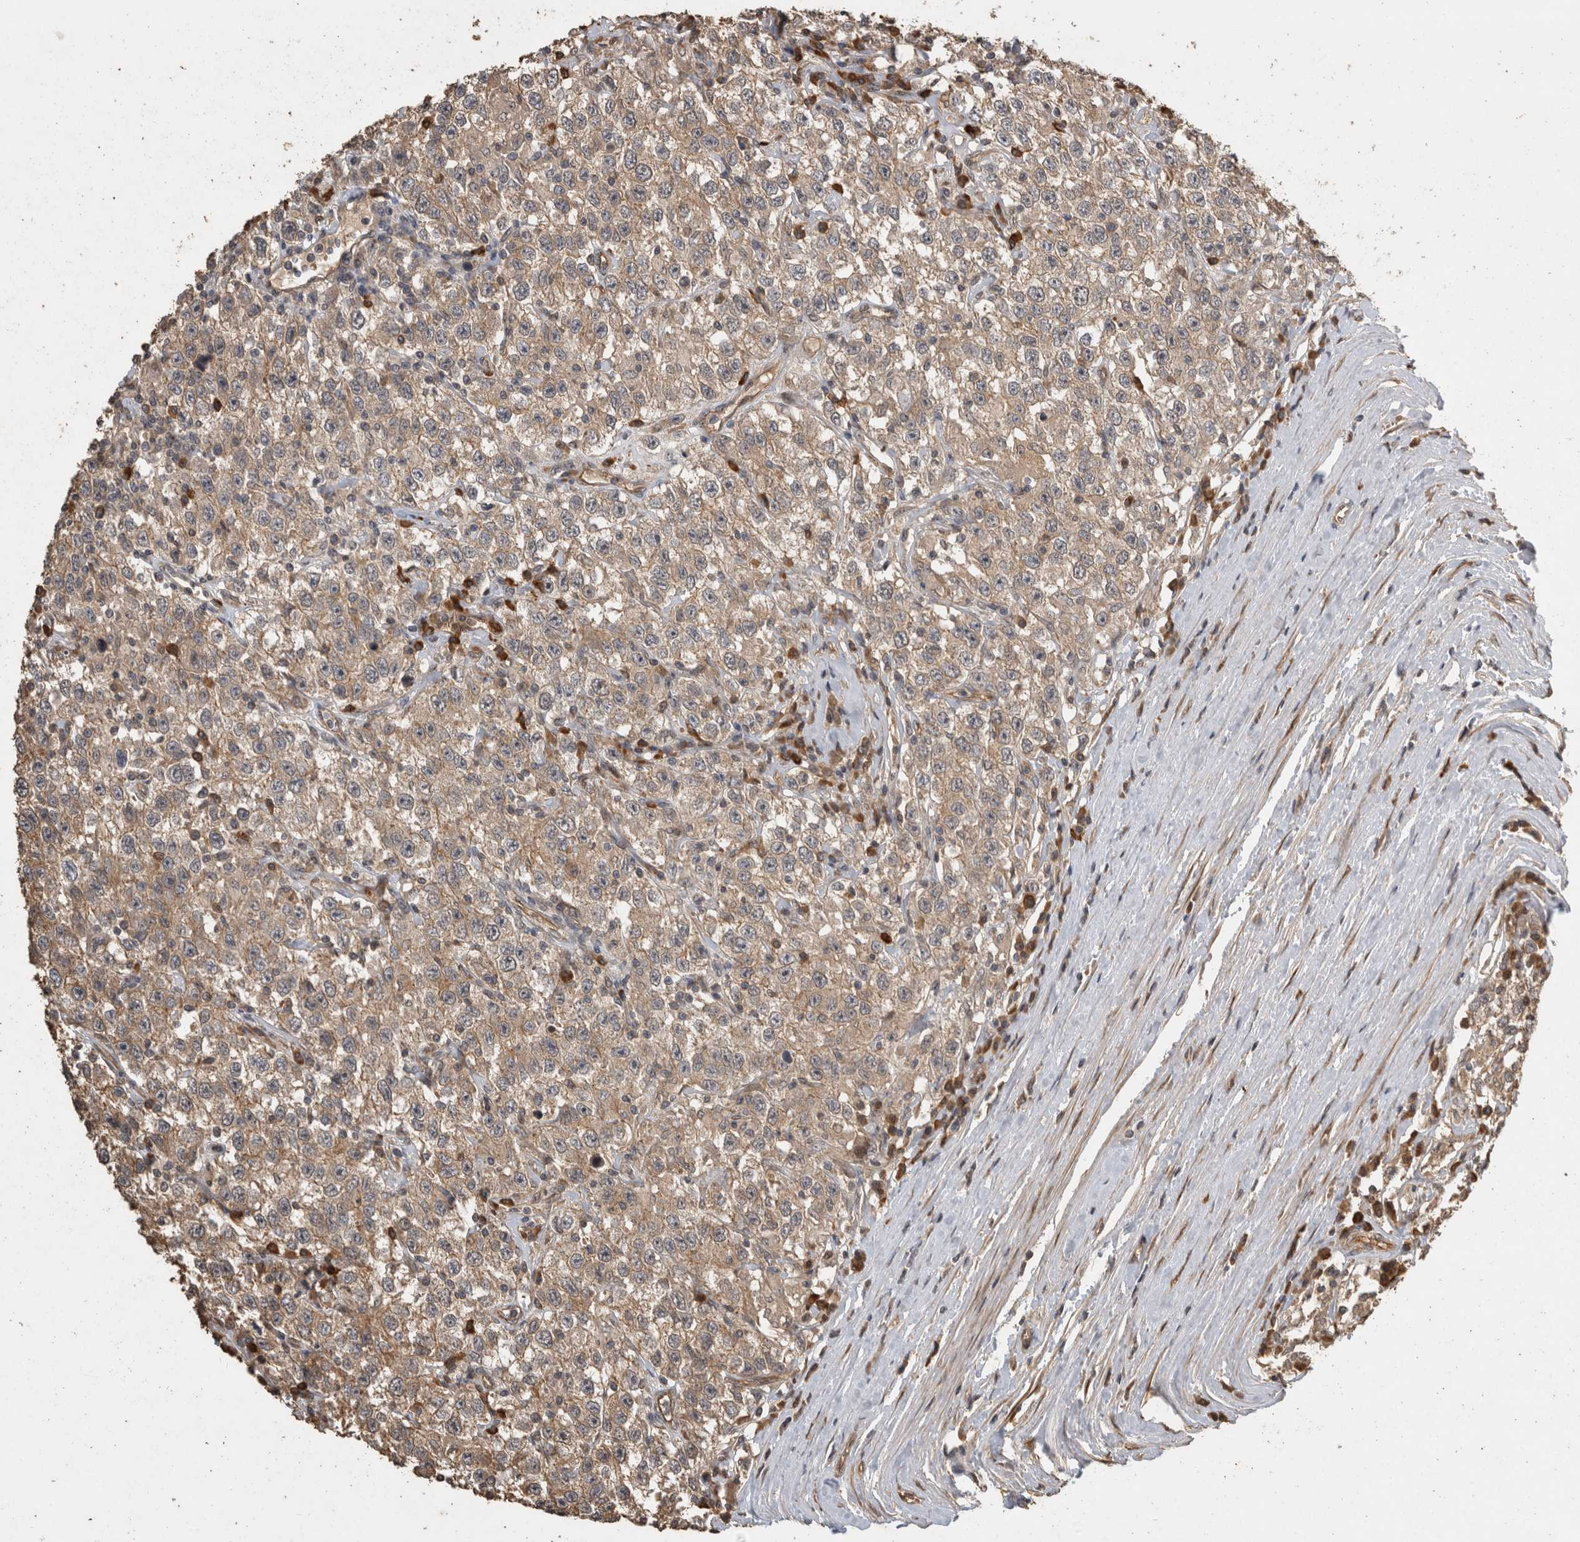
{"staining": {"intensity": "weak", "quantity": ">75%", "location": "cytoplasmic/membranous"}, "tissue": "testis cancer", "cell_type": "Tumor cells", "image_type": "cancer", "snomed": [{"axis": "morphology", "description": "Seminoma, NOS"}, {"axis": "topography", "description": "Testis"}], "caption": "The image demonstrates immunohistochemical staining of testis cancer (seminoma). There is weak cytoplasmic/membranous staining is present in about >75% of tumor cells. The staining was performed using DAB (3,3'-diaminobenzidine) to visualize the protein expression in brown, while the nuclei were stained in blue with hematoxylin (Magnification: 20x).", "gene": "RHPN1", "patient": {"sex": "male", "age": 41}}